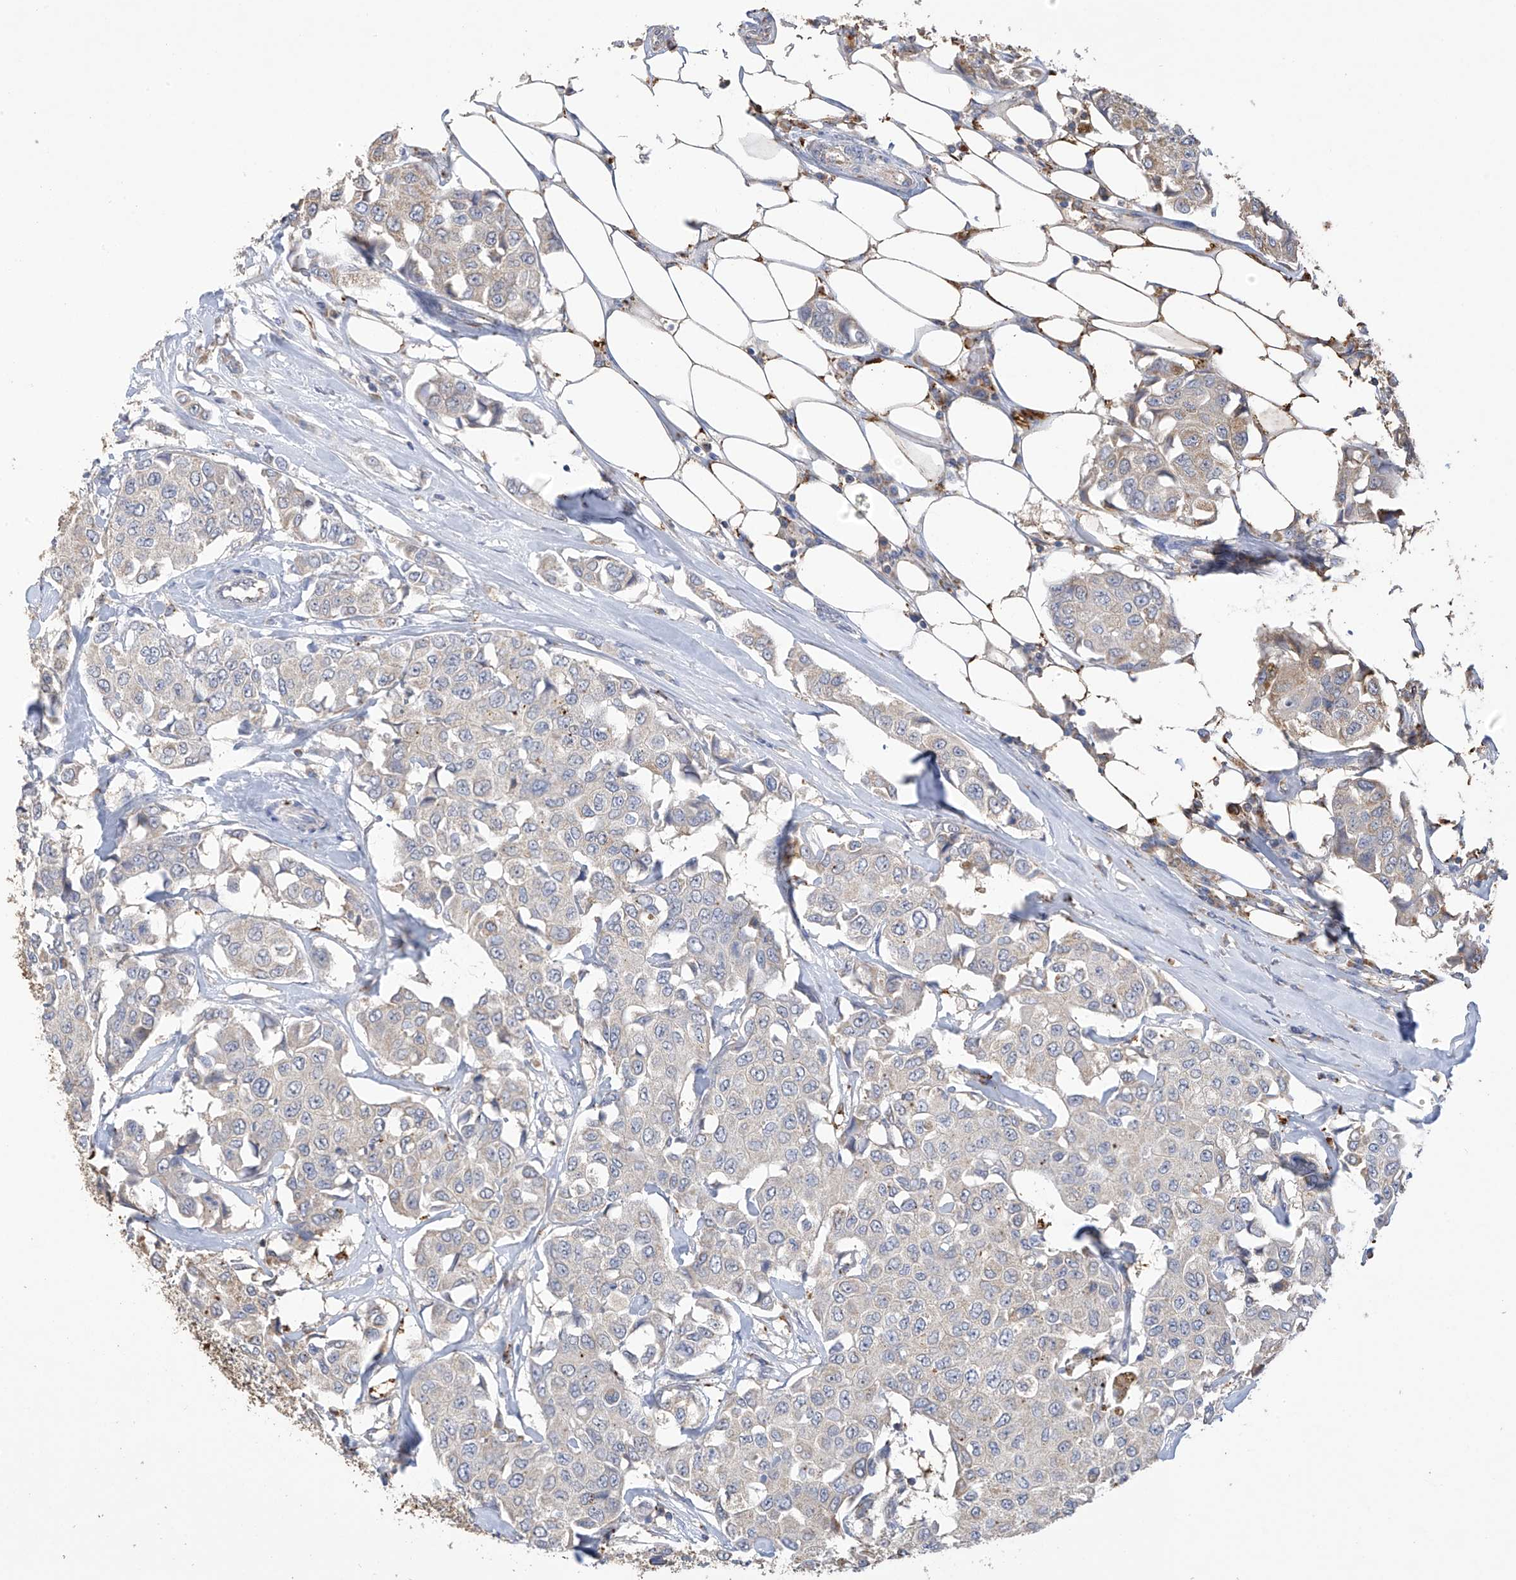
{"staining": {"intensity": "negative", "quantity": "none", "location": "none"}, "tissue": "breast cancer", "cell_type": "Tumor cells", "image_type": "cancer", "snomed": [{"axis": "morphology", "description": "Duct carcinoma"}, {"axis": "topography", "description": "Breast"}], "caption": "High magnification brightfield microscopy of infiltrating ductal carcinoma (breast) stained with DAB (3,3'-diaminobenzidine) (brown) and counterstained with hematoxylin (blue): tumor cells show no significant positivity.", "gene": "OGT", "patient": {"sex": "female", "age": 80}}